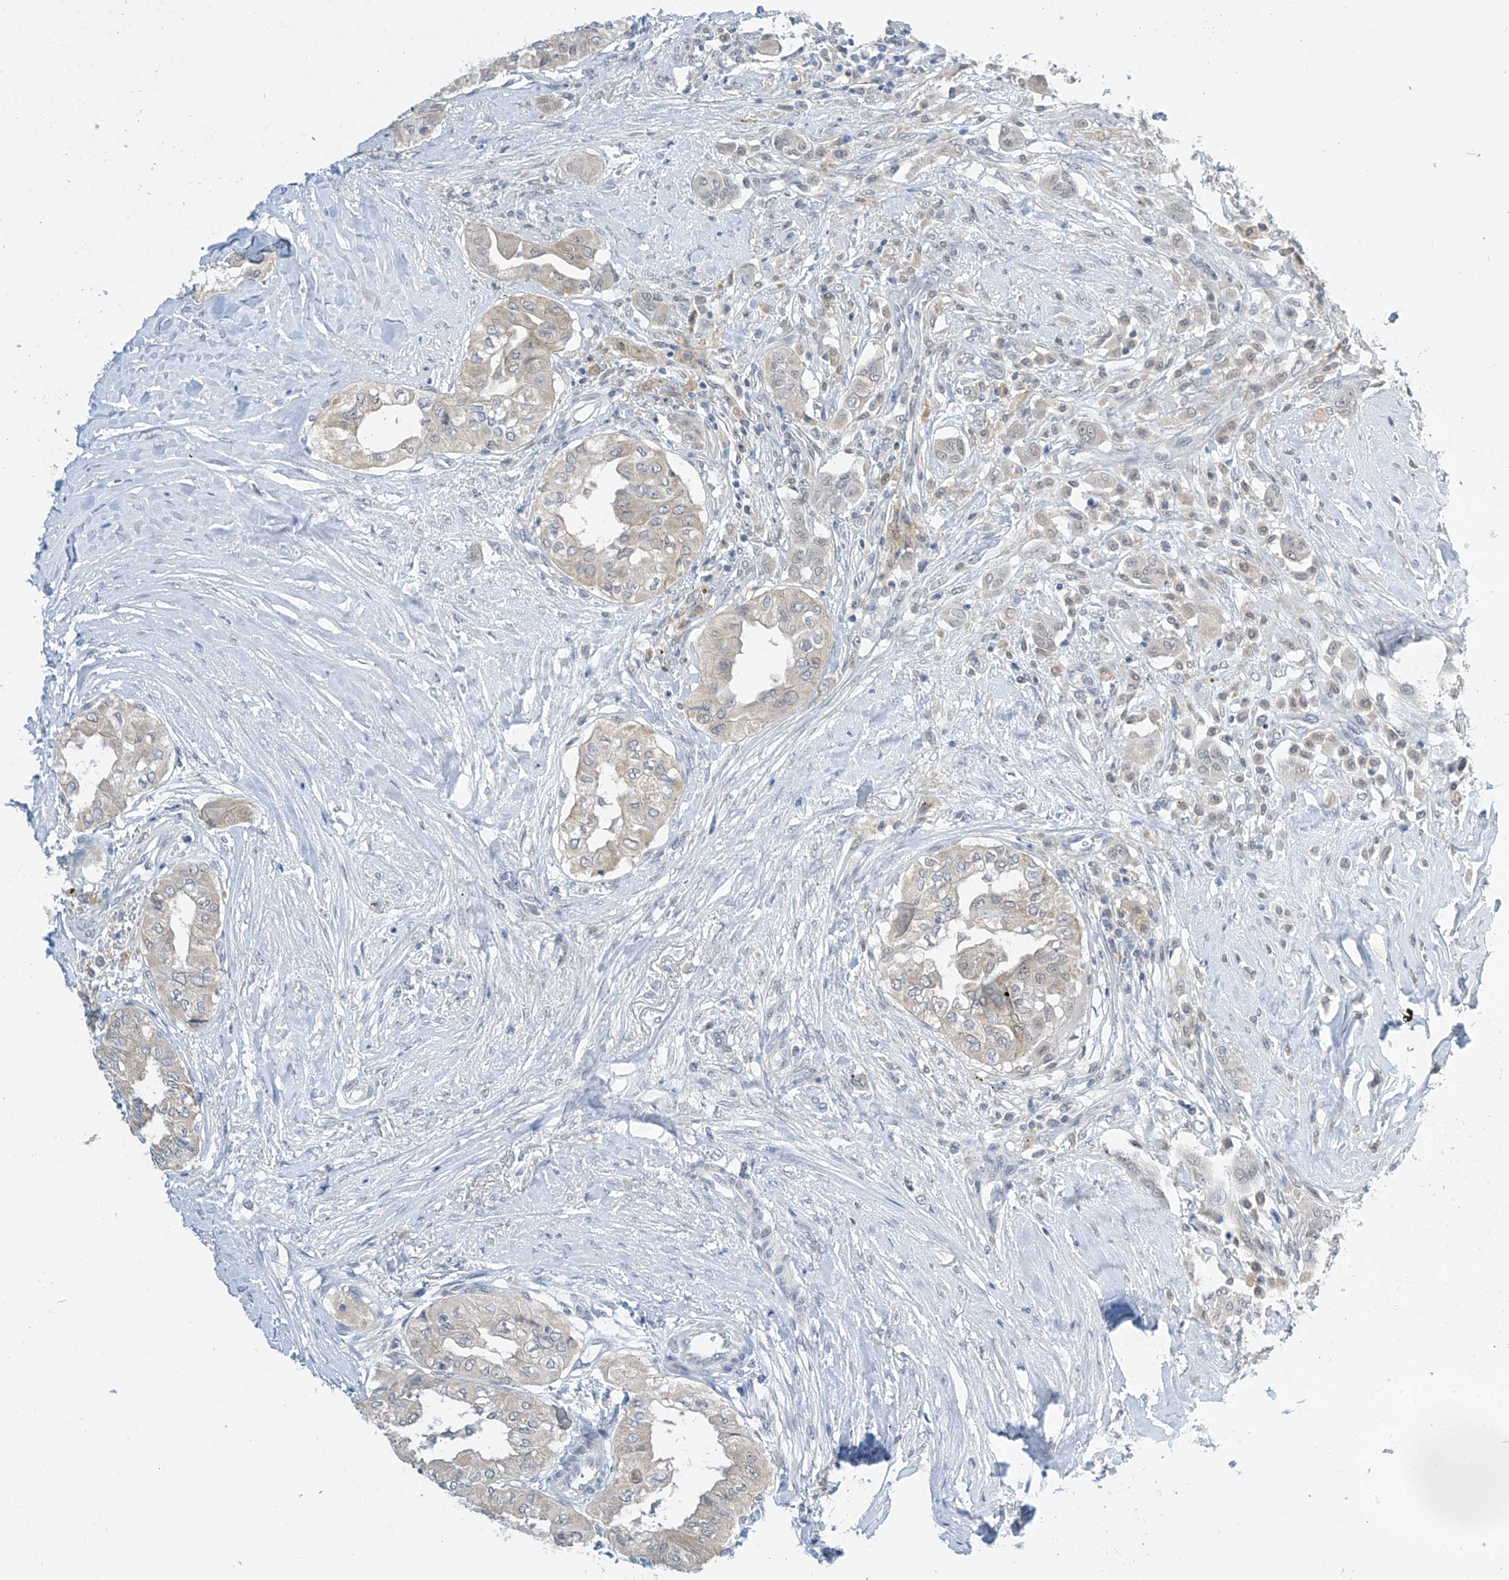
{"staining": {"intensity": "weak", "quantity": "<25%", "location": "cytoplasmic/membranous"}, "tissue": "thyroid cancer", "cell_type": "Tumor cells", "image_type": "cancer", "snomed": [{"axis": "morphology", "description": "Papillary adenocarcinoma, NOS"}, {"axis": "topography", "description": "Thyroid gland"}], "caption": "DAB (3,3'-diaminobenzidine) immunohistochemical staining of human thyroid papillary adenocarcinoma displays no significant positivity in tumor cells.", "gene": "APLF", "patient": {"sex": "female", "age": 59}}